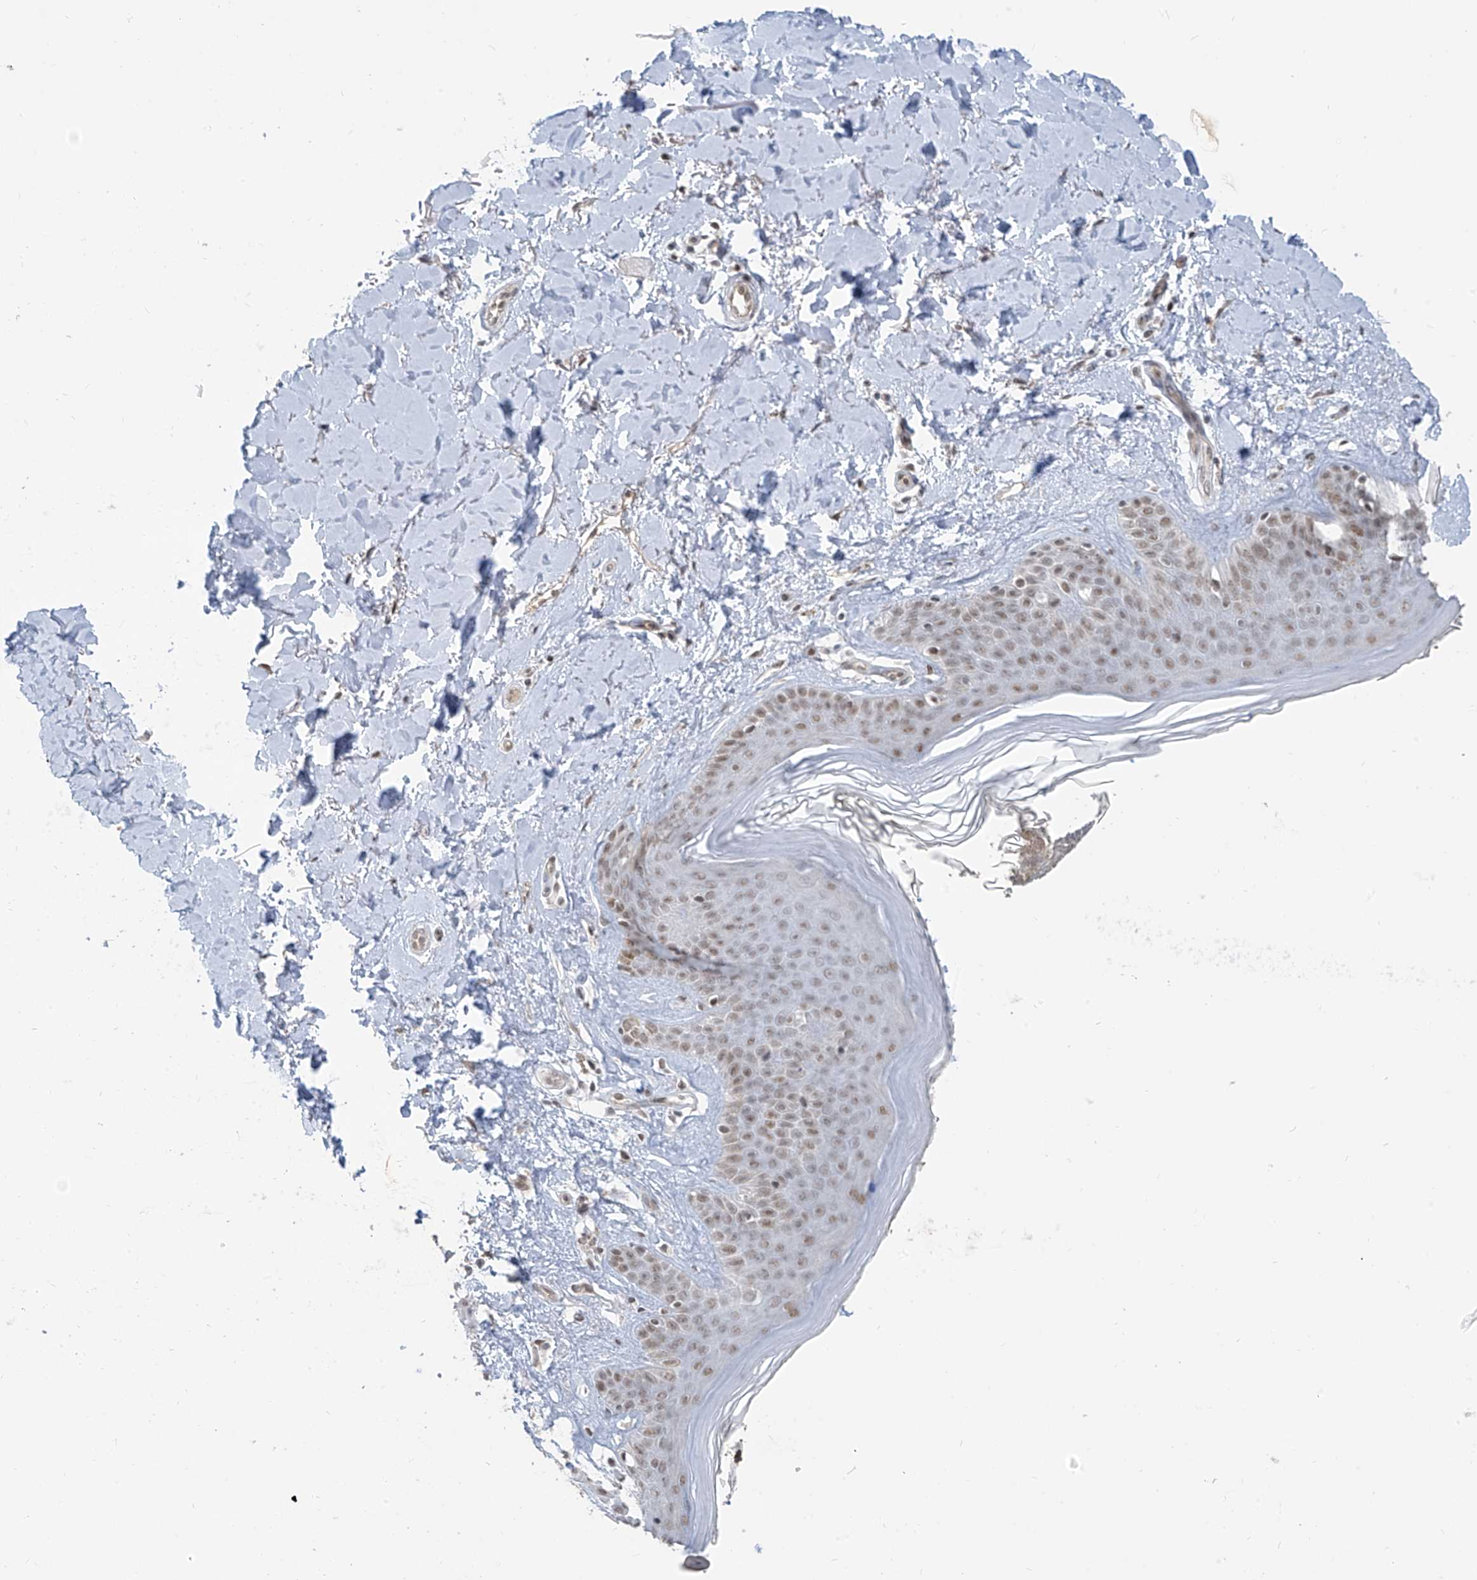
{"staining": {"intensity": "moderate", "quantity": ">75%", "location": "cytoplasmic/membranous"}, "tissue": "skin", "cell_type": "Fibroblasts", "image_type": "normal", "snomed": [{"axis": "morphology", "description": "Normal tissue, NOS"}, {"axis": "topography", "description": "Skin"}], "caption": "This is an image of immunohistochemistry (IHC) staining of unremarkable skin, which shows moderate staining in the cytoplasmic/membranous of fibroblasts.", "gene": "MCM9", "patient": {"sex": "female", "age": 64}}